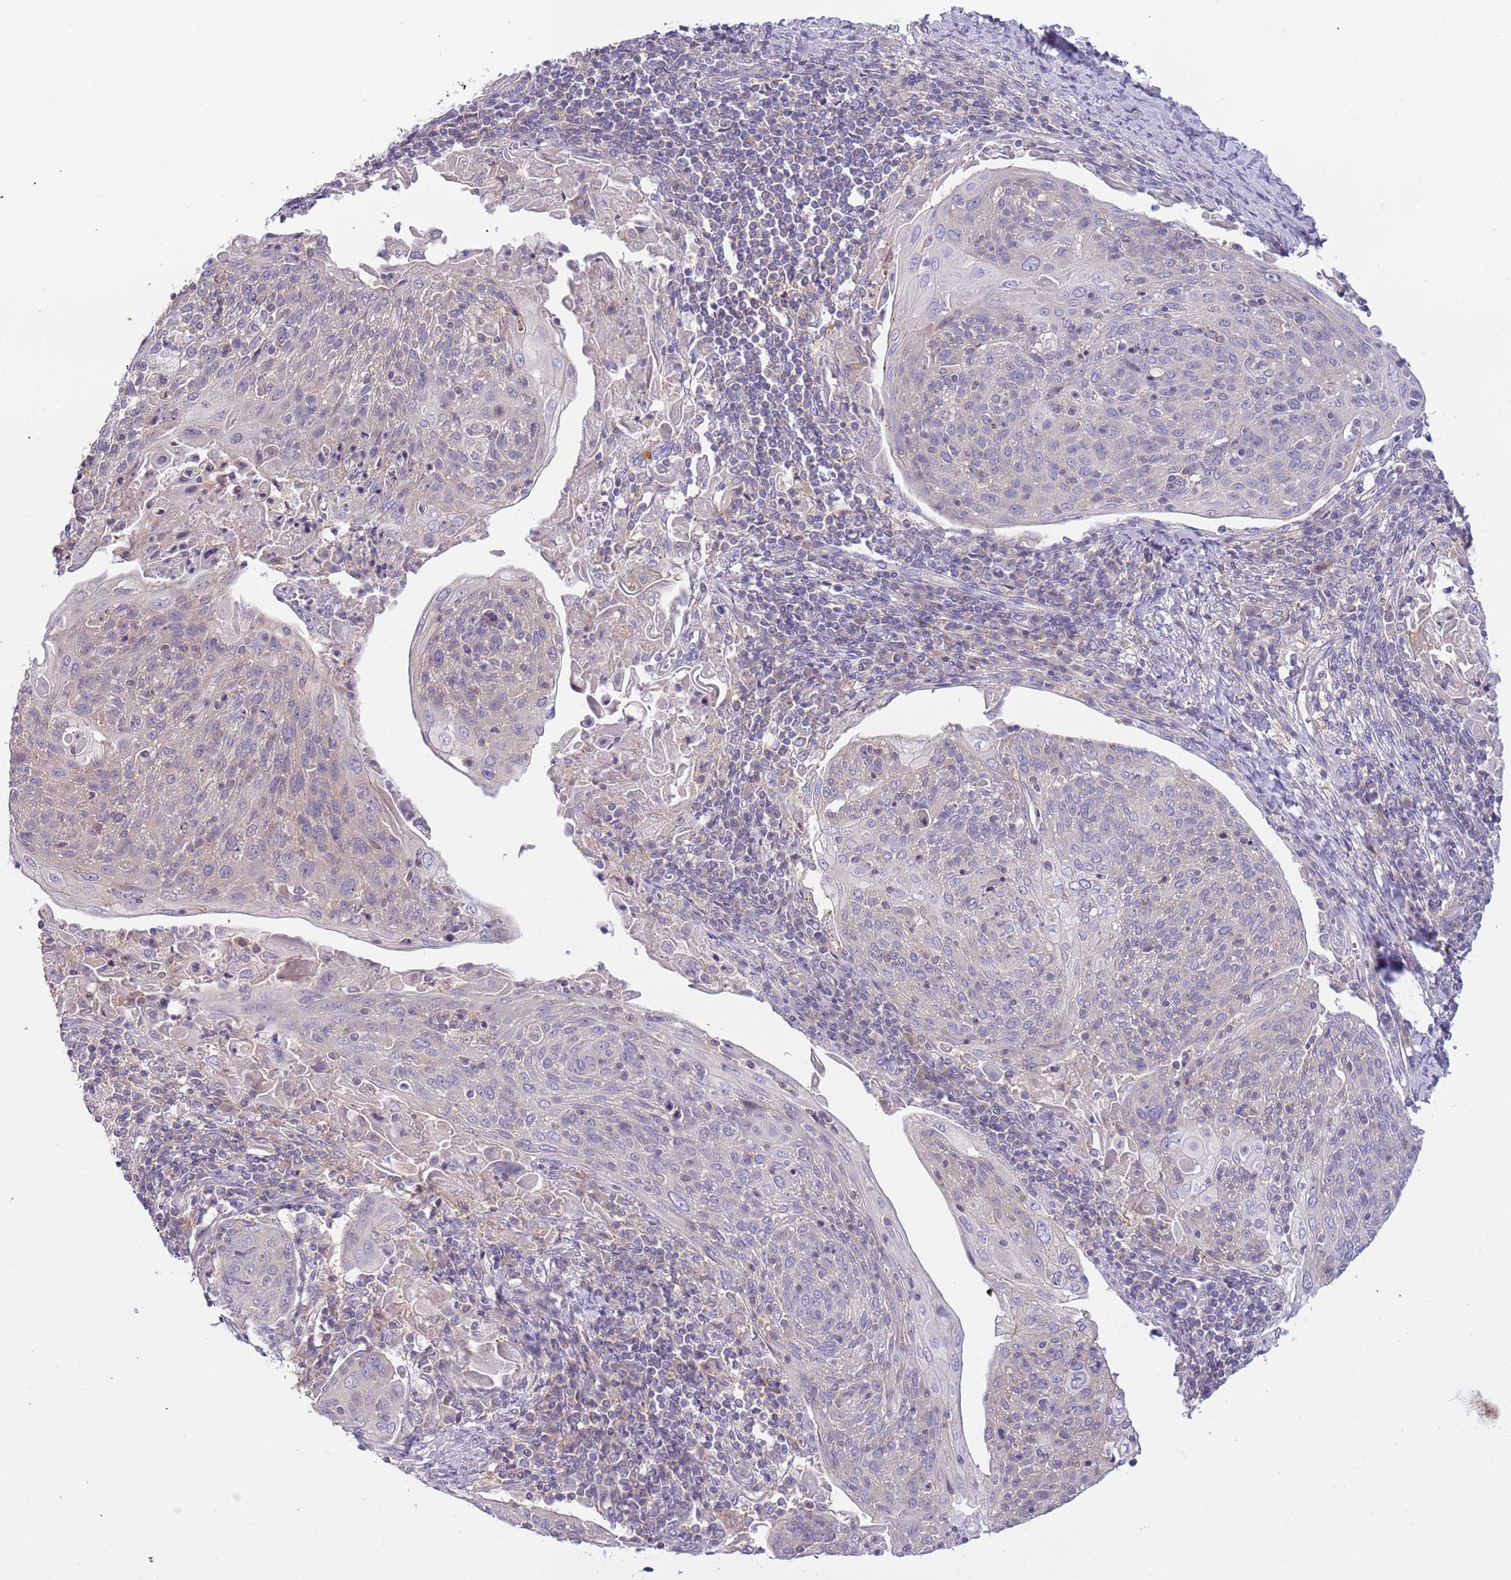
{"staining": {"intensity": "negative", "quantity": "none", "location": "none"}, "tissue": "cervical cancer", "cell_type": "Tumor cells", "image_type": "cancer", "snomed": [{"axis": "morphology", "description": "Squamous cell carcinoma, NOS"}, {"axis": "topography", "description": "Cervix"}], "caption": "High power microscopy photomicrograph of an IHC histopathology image of cervical cancer (squamous cell carcinoma), revealing no significant staining in tumor cells. (Brightfield microscopy of DAB (3,3'-diaminobenzidine) immunohistochemistry (IHC) at high magnification).", "gene": "STIP1", "patient": {"sex": "female", "age": 67}}